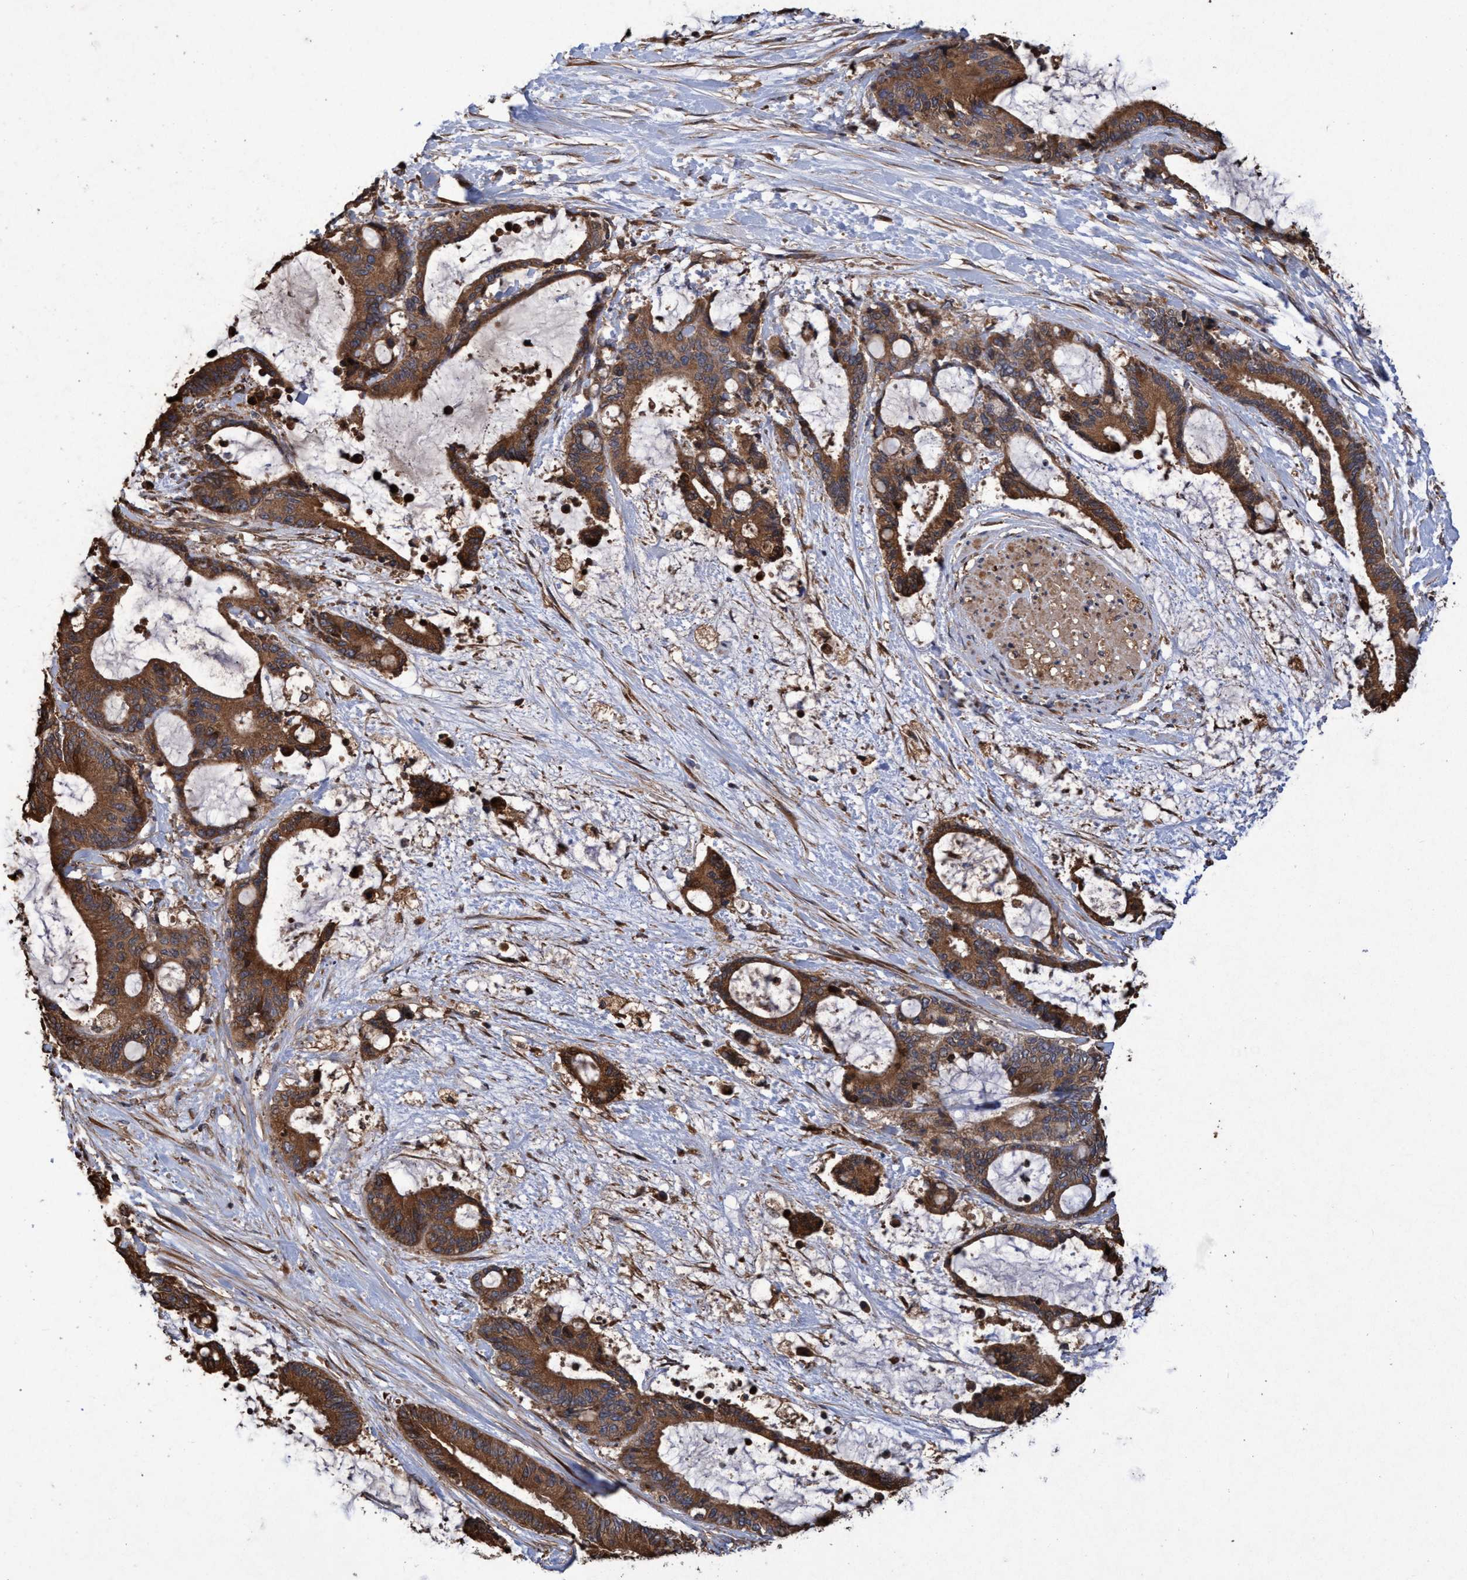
{"staining": {"intensity": "moderate", "quantity": ">75%", "location": "cytoplasmic/membranous"}, "tissue": "liver cancer", "cell_type": "Tumor cells", "image_type": "cancer", "snomed": [{"axis": "morphology", "description": "Normal tissue, NOS"}, {"axis": "morphology", "description": "Cholangiocarcinoma"}, {"axis": "topography", "description": "Liver"}, {"axis": "topography", "description": "Peripheral nerve tissue"}], "caption": "Liver cholangiocarcinoma tissue exhibits moderate cytoplasmic/membranous staining in approximately >75% of tumor cells", "gene": "CHMP6", "patient": {"sex": "female", "age": 73}}